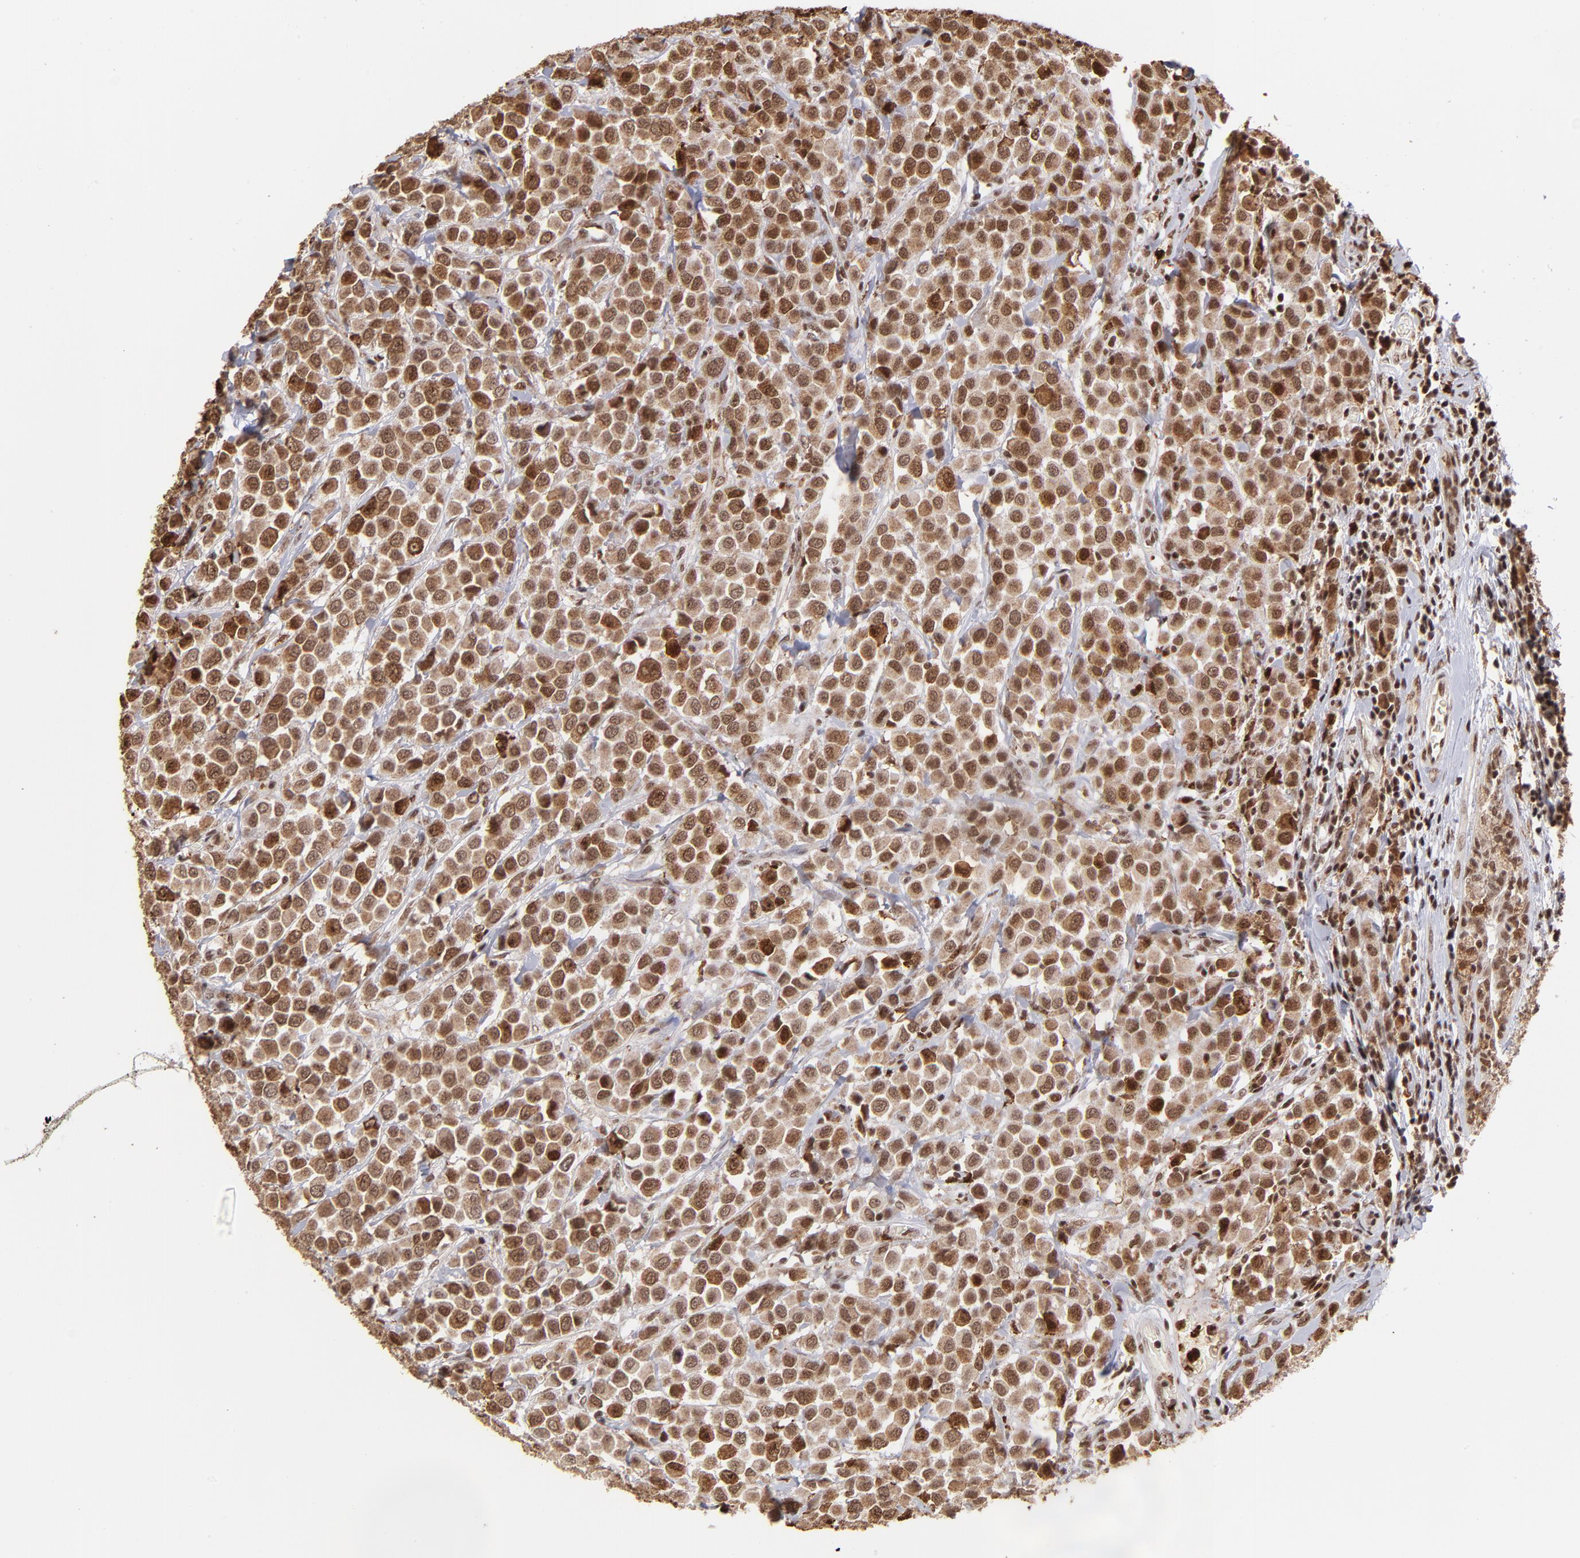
{"staining": {"intensity": "moderate", "quantity": ">75%", "location": "cytoplasmic/membranous,nuclear"}, "tissue": "breast cancer", "cell_type": "Tumor cells", "image_type": "cancer", "snomed": [{"axis": "morphology", "description": "Duct carcinoma"}, {"axis": "topography", "description": "Breast"}], "caption": "Immunohistochemical staining of human breast cancer shows medium levels of moderate cytoplasmic/membranous and nuclear staining in about >75% of tumor cells.", "gene": "ZFX", "patient": {"sex": "female", "age": 61}}